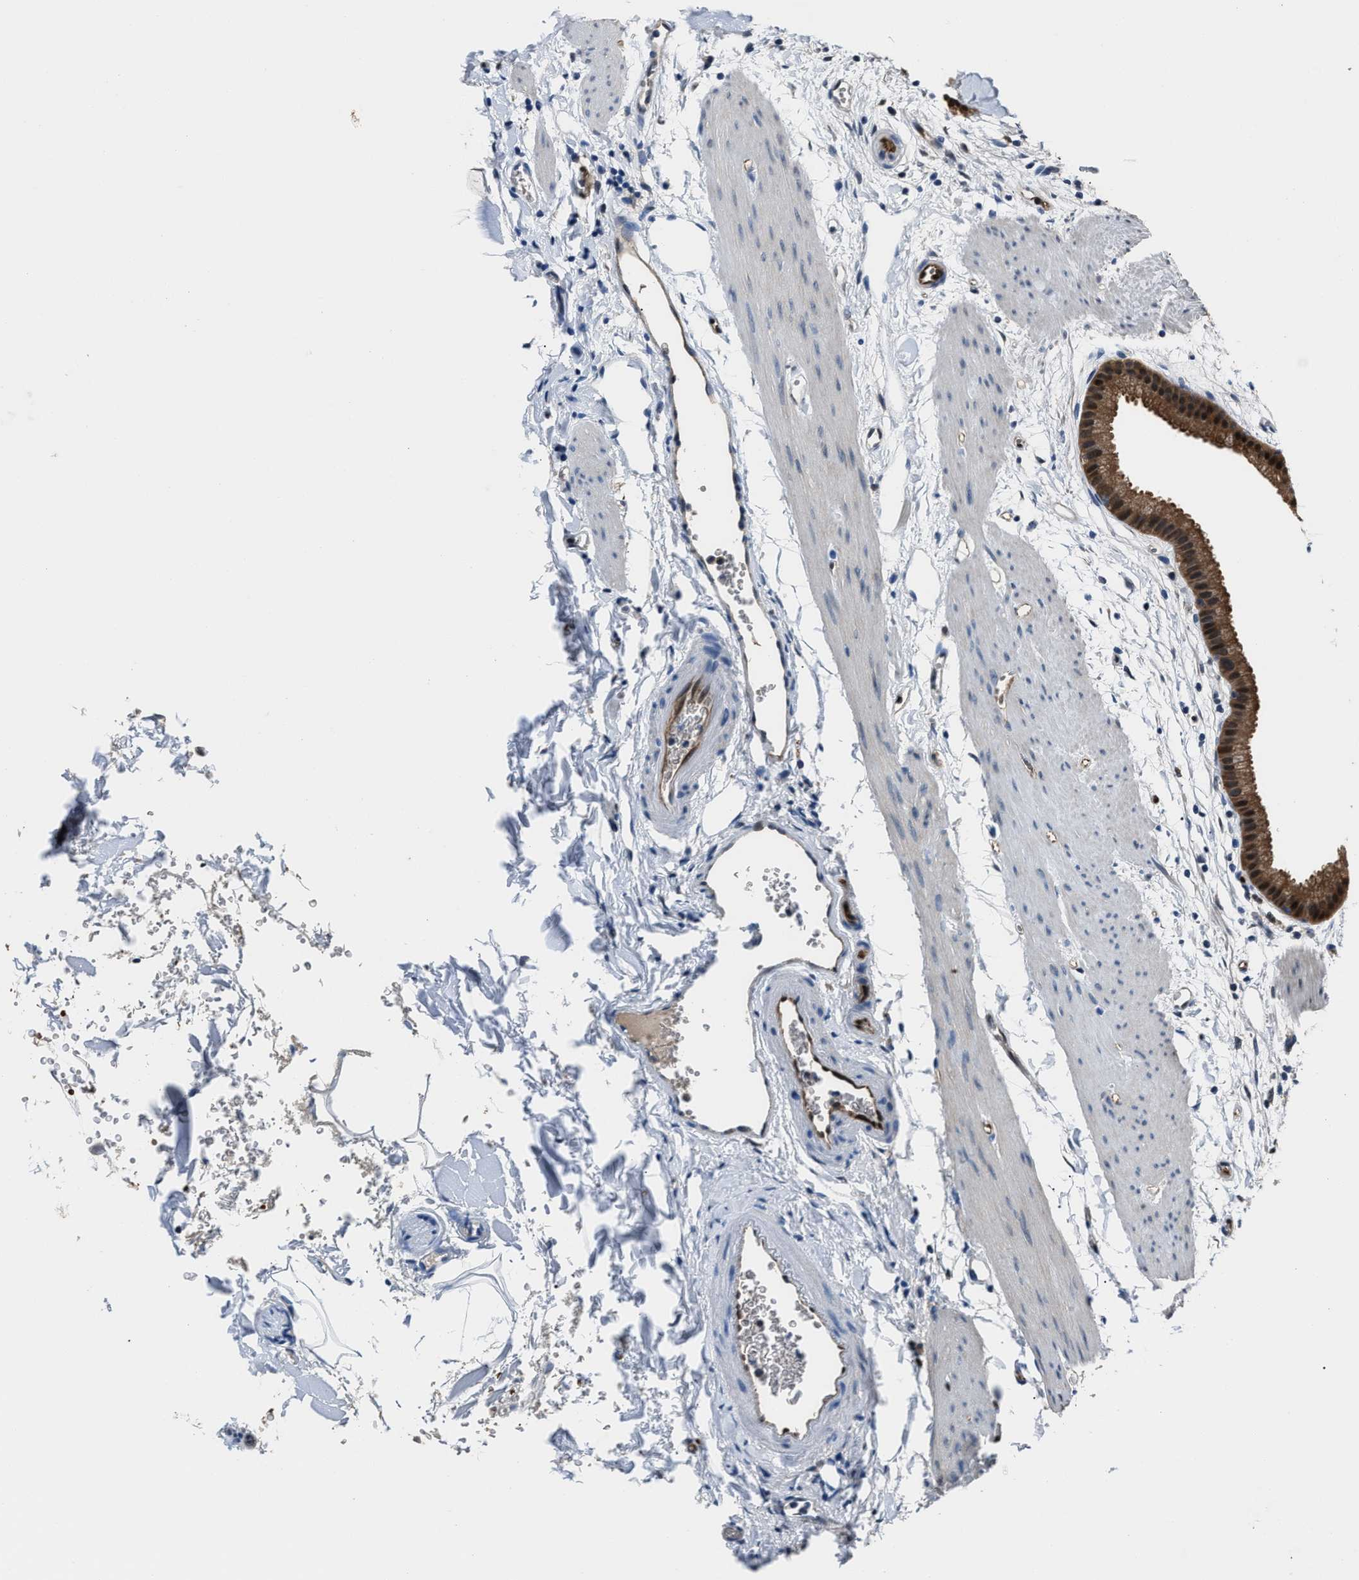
{"staining": {"intensity": "strong", "quantity": ">75%", "location": "cytoplasmic/membranous,nuclear"}, "tissue": "gallbladder", "cell_type": "Glandular cells", "image_type": "normal", "snomed": [{"axis": "morphology", "description": "Normal tissue, NOS"}, {"axis": "topography", "description": "Gallbladder"}], "caption": "Protein expression by immunohistochemistry (IHC) shows strong cytoplasmic/membranous,nuclear staining in about >75% of glandular cells in unremarkable gallbladder.", "gene": "PPA1", "patient": {"sex": "female", "age": 64}}